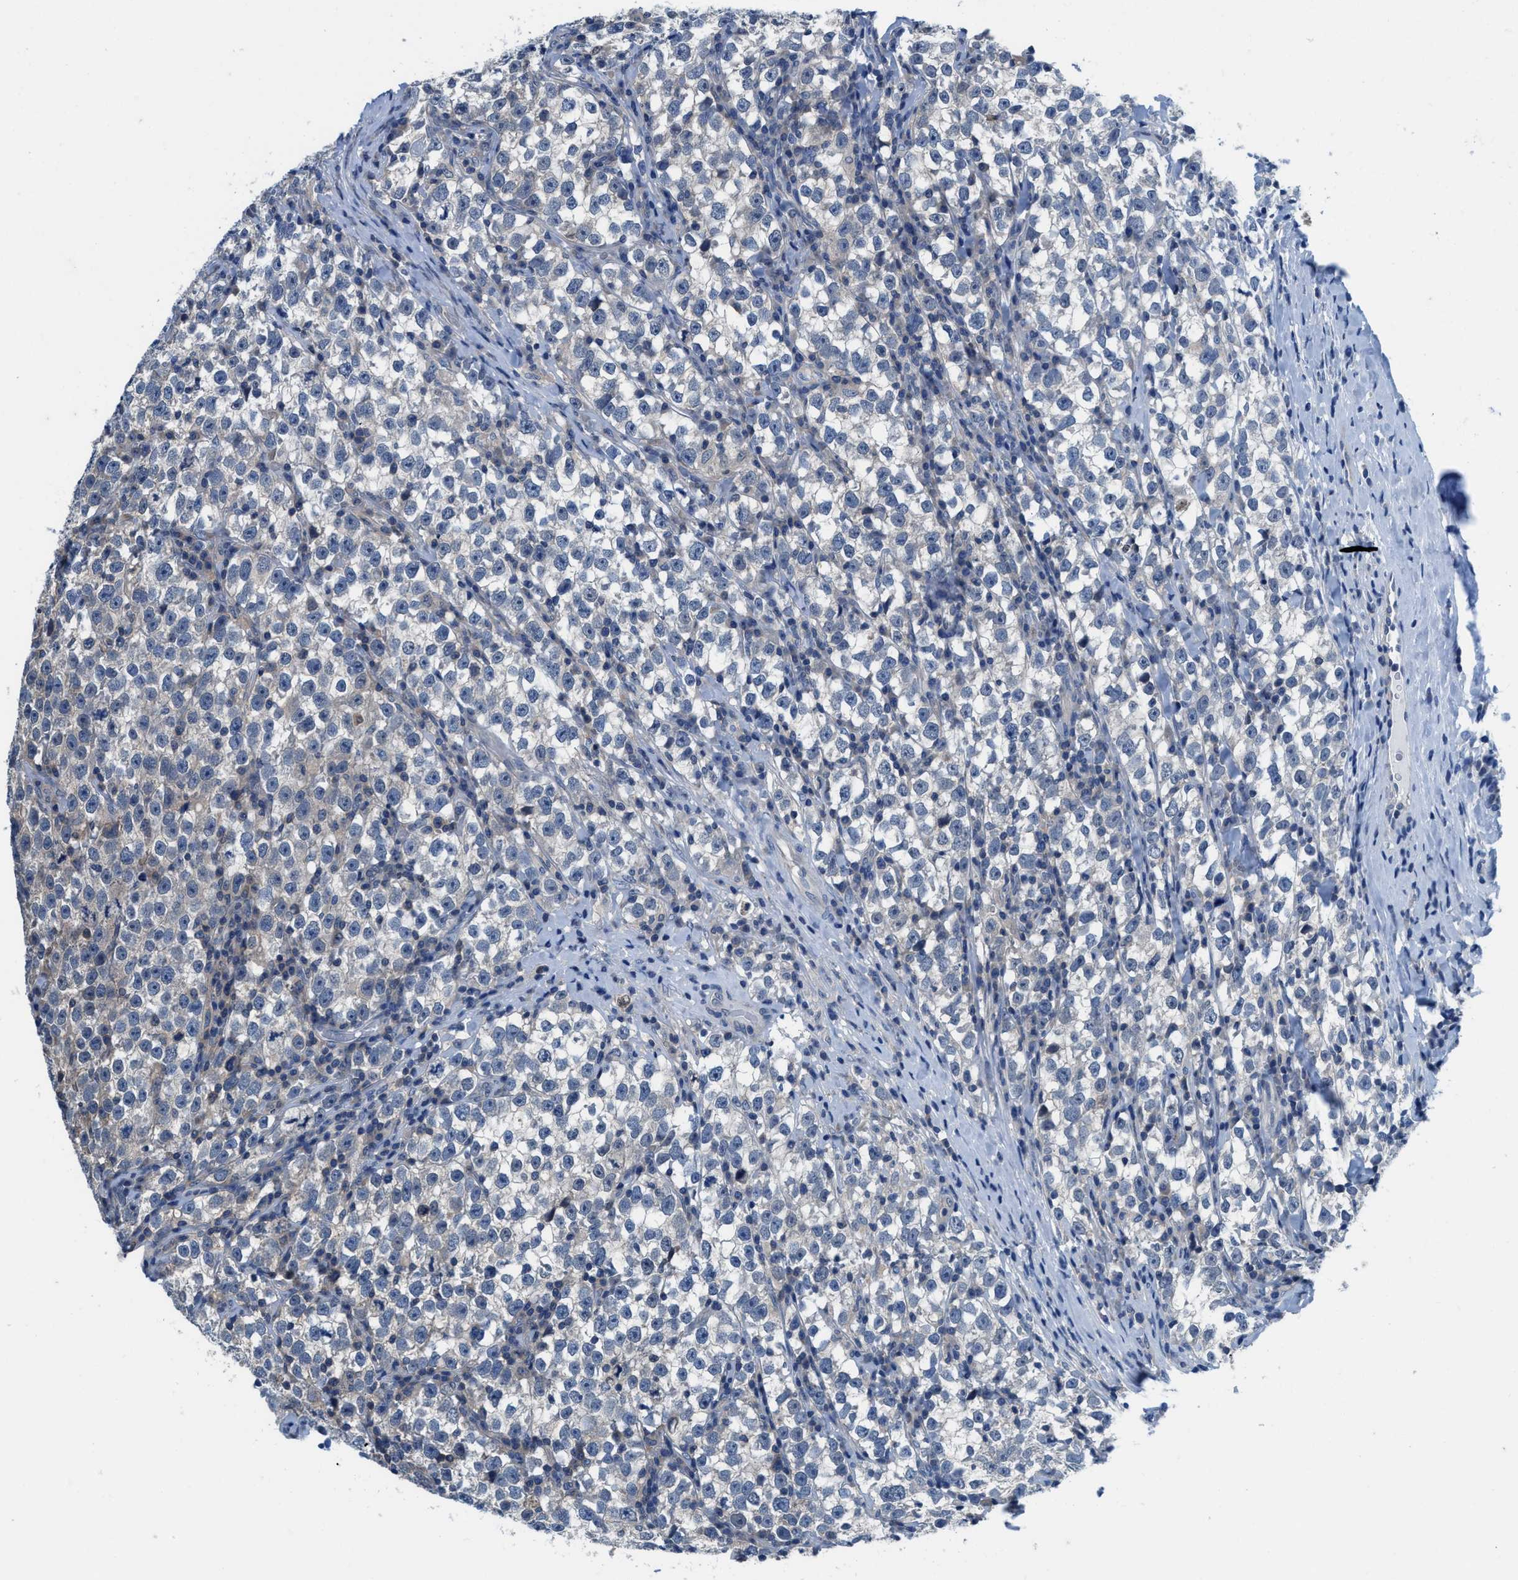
{"staining": {"intensity": "negative", "quantity": "none", "location": "none"}, "tissue": "testis cancer", "cell_type": "Tumor cells", "image_type": "cancer", "snomed": [{"axis": "morphology", "description": "Normal tissue, NOS"}, {"axis": "morphology", "description": "Seminoma, NOS"}, {"axis": "topography", "description": "Testis"}], "caption": "DAB immunohistochemical staining of human testis seminoma demonstrates no significant positivity in tumor cells.", "gene": "NUDT5", "patient": {"sex": "male", "age": 43}}